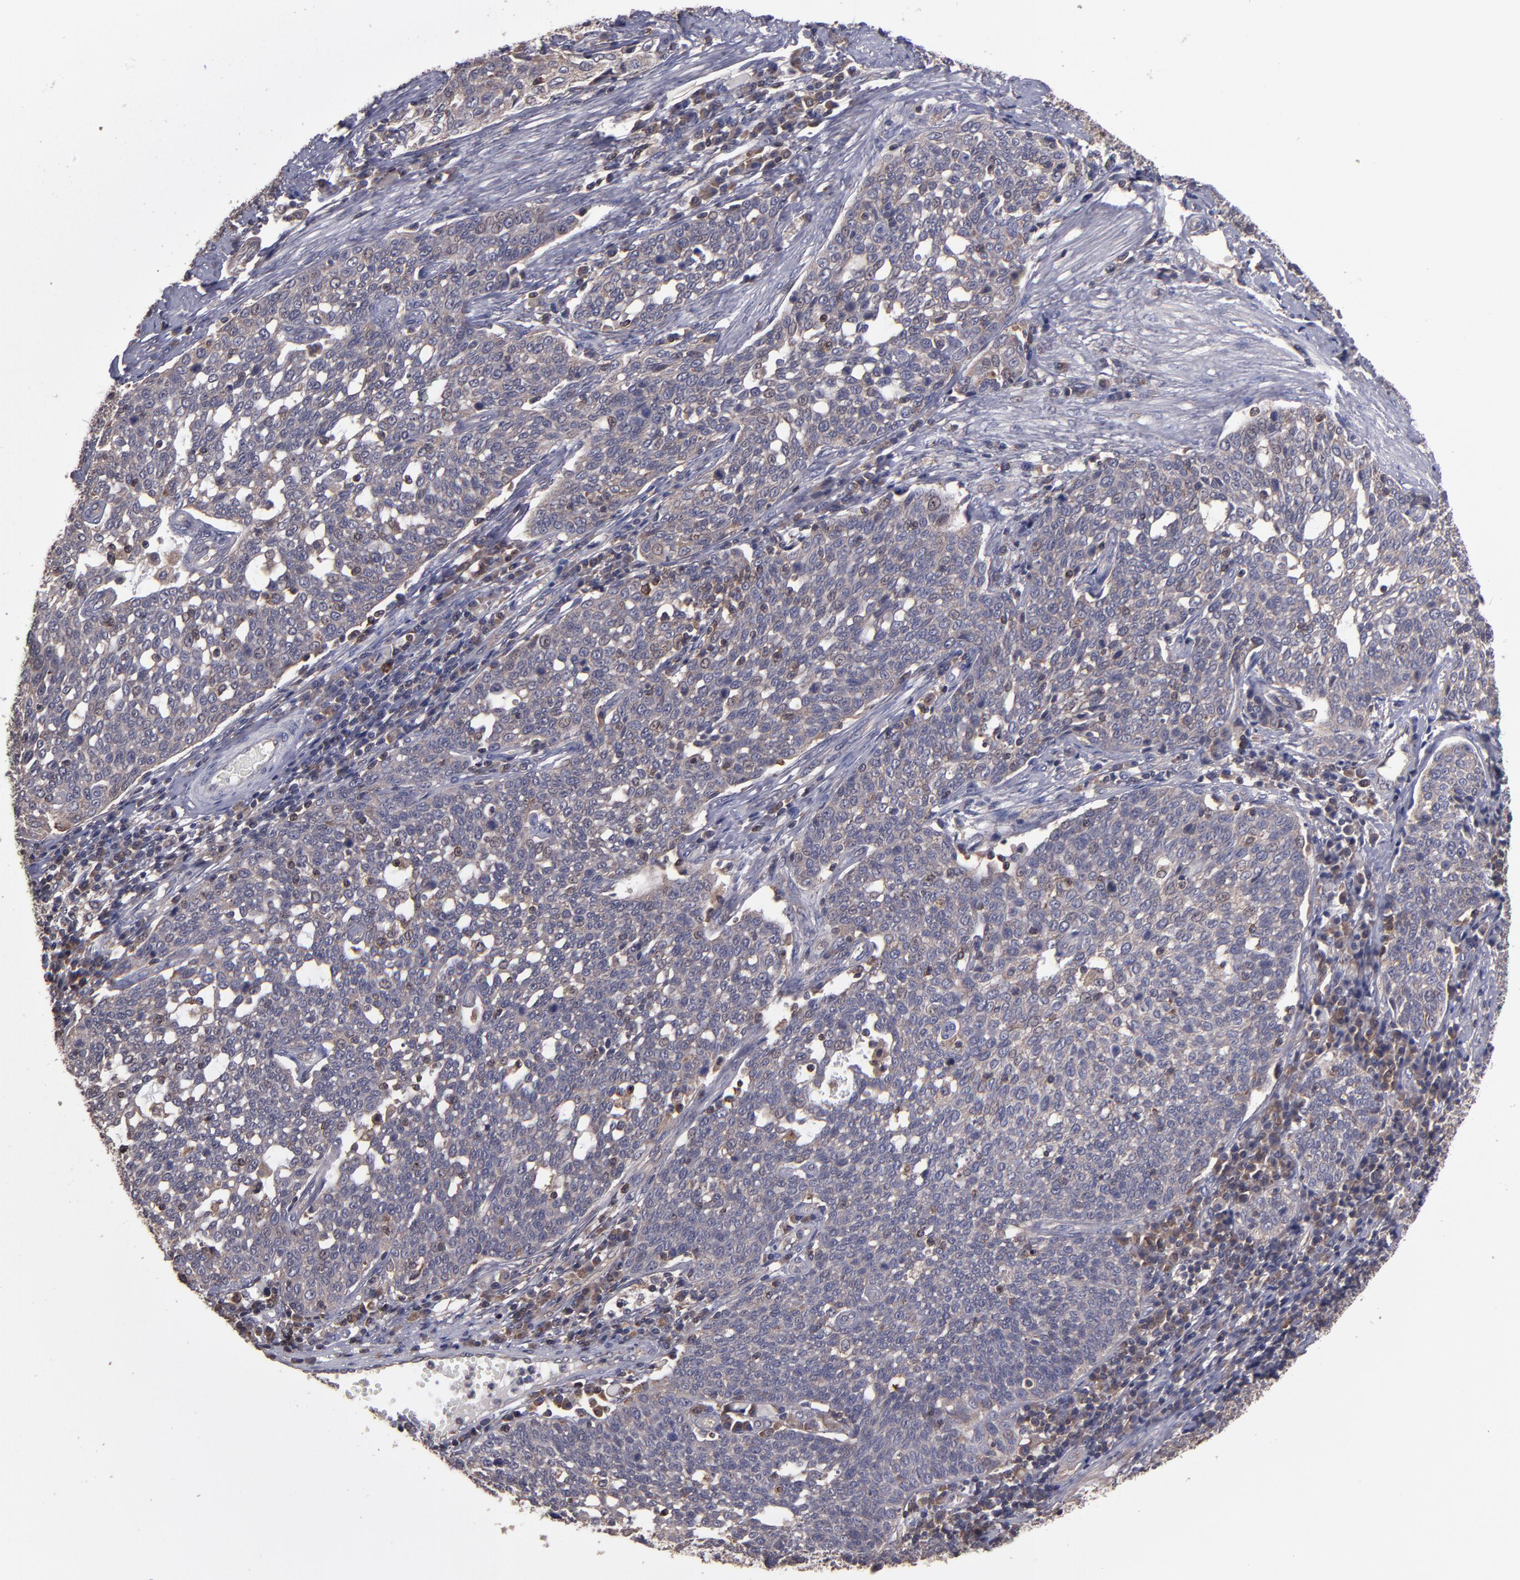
{"staining": {"intensity": "strong", "quantity": ">75%", "location": "cytoplasmic/membranous"}, "tissue": "cervical cancer", "cell_type": "Tumor cells", "image_type": "cancer", "snomed": [{"axis": "morphology", "description": "Squamous cell carcinoma, NOS"}, {"axis": "topography", "description": "Cervix"}], "caption": "Human squamous cell carcinoma (cervical) stained with a protein marker displays strong staining in tumor cells.", "gene": "NF2", "patient": {"sex": "female", "age": 34}}